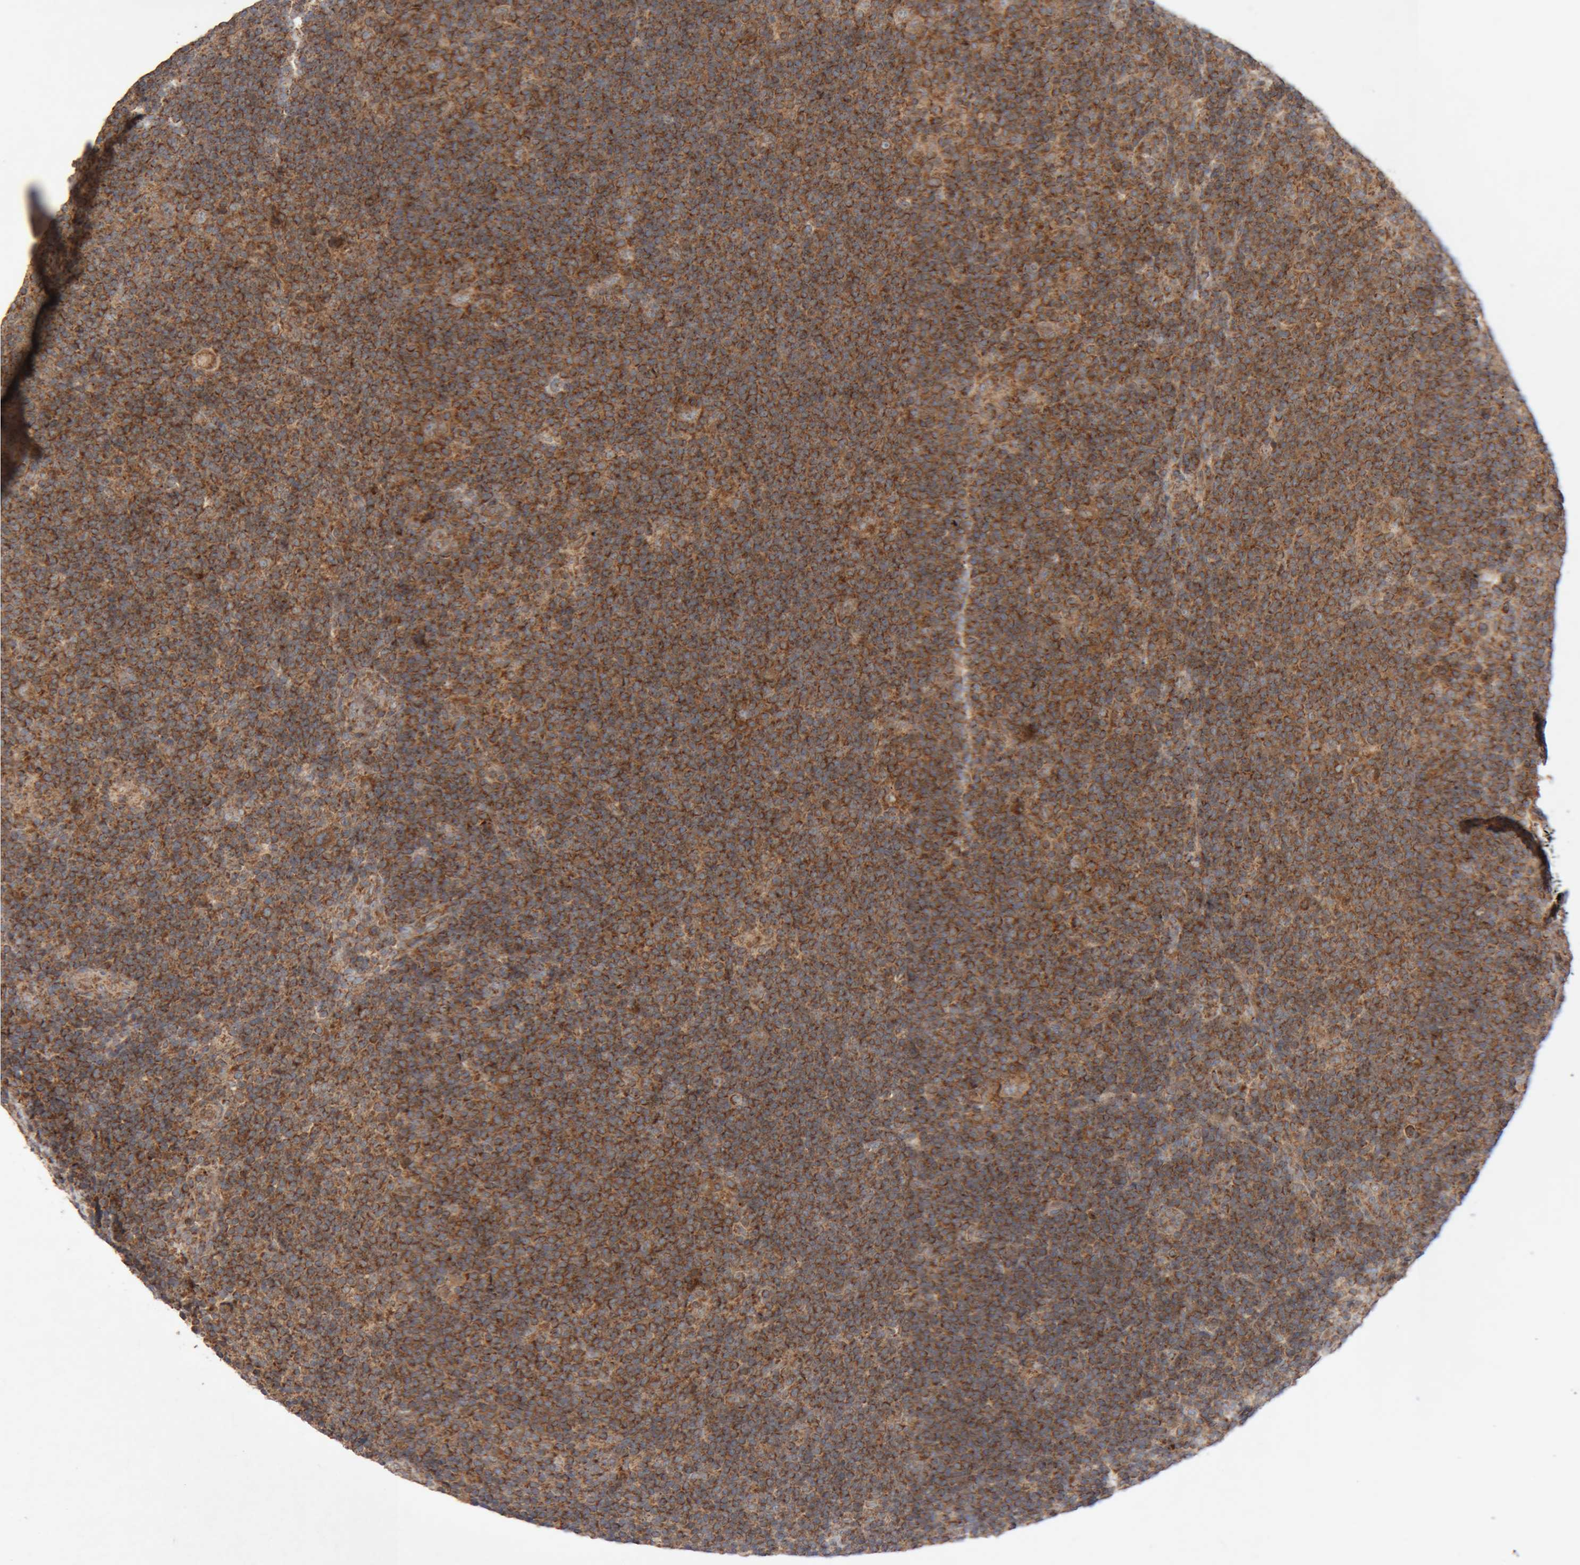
{"staining": {"intensity": "moderate", "quantity": ">75%", "location": "cytoplasmic/membranous"}, "tissue": "lymphoma", "cell_type": "Tumor cells", "image_type": "cancer", "snomed": [{"axis": "morphology", "description": "Hodgkin's disease, NOS"}, {"axis": "topography", "description": "Lymph node"}], "caption": "Brown immunohistochemical staining in human lymphoma displays moderate cytoplasmic/membranous staining in approximately >75% of tumor cells.", "gene": "KIF21B", "patient": {"sex": "female", "age": 57}}